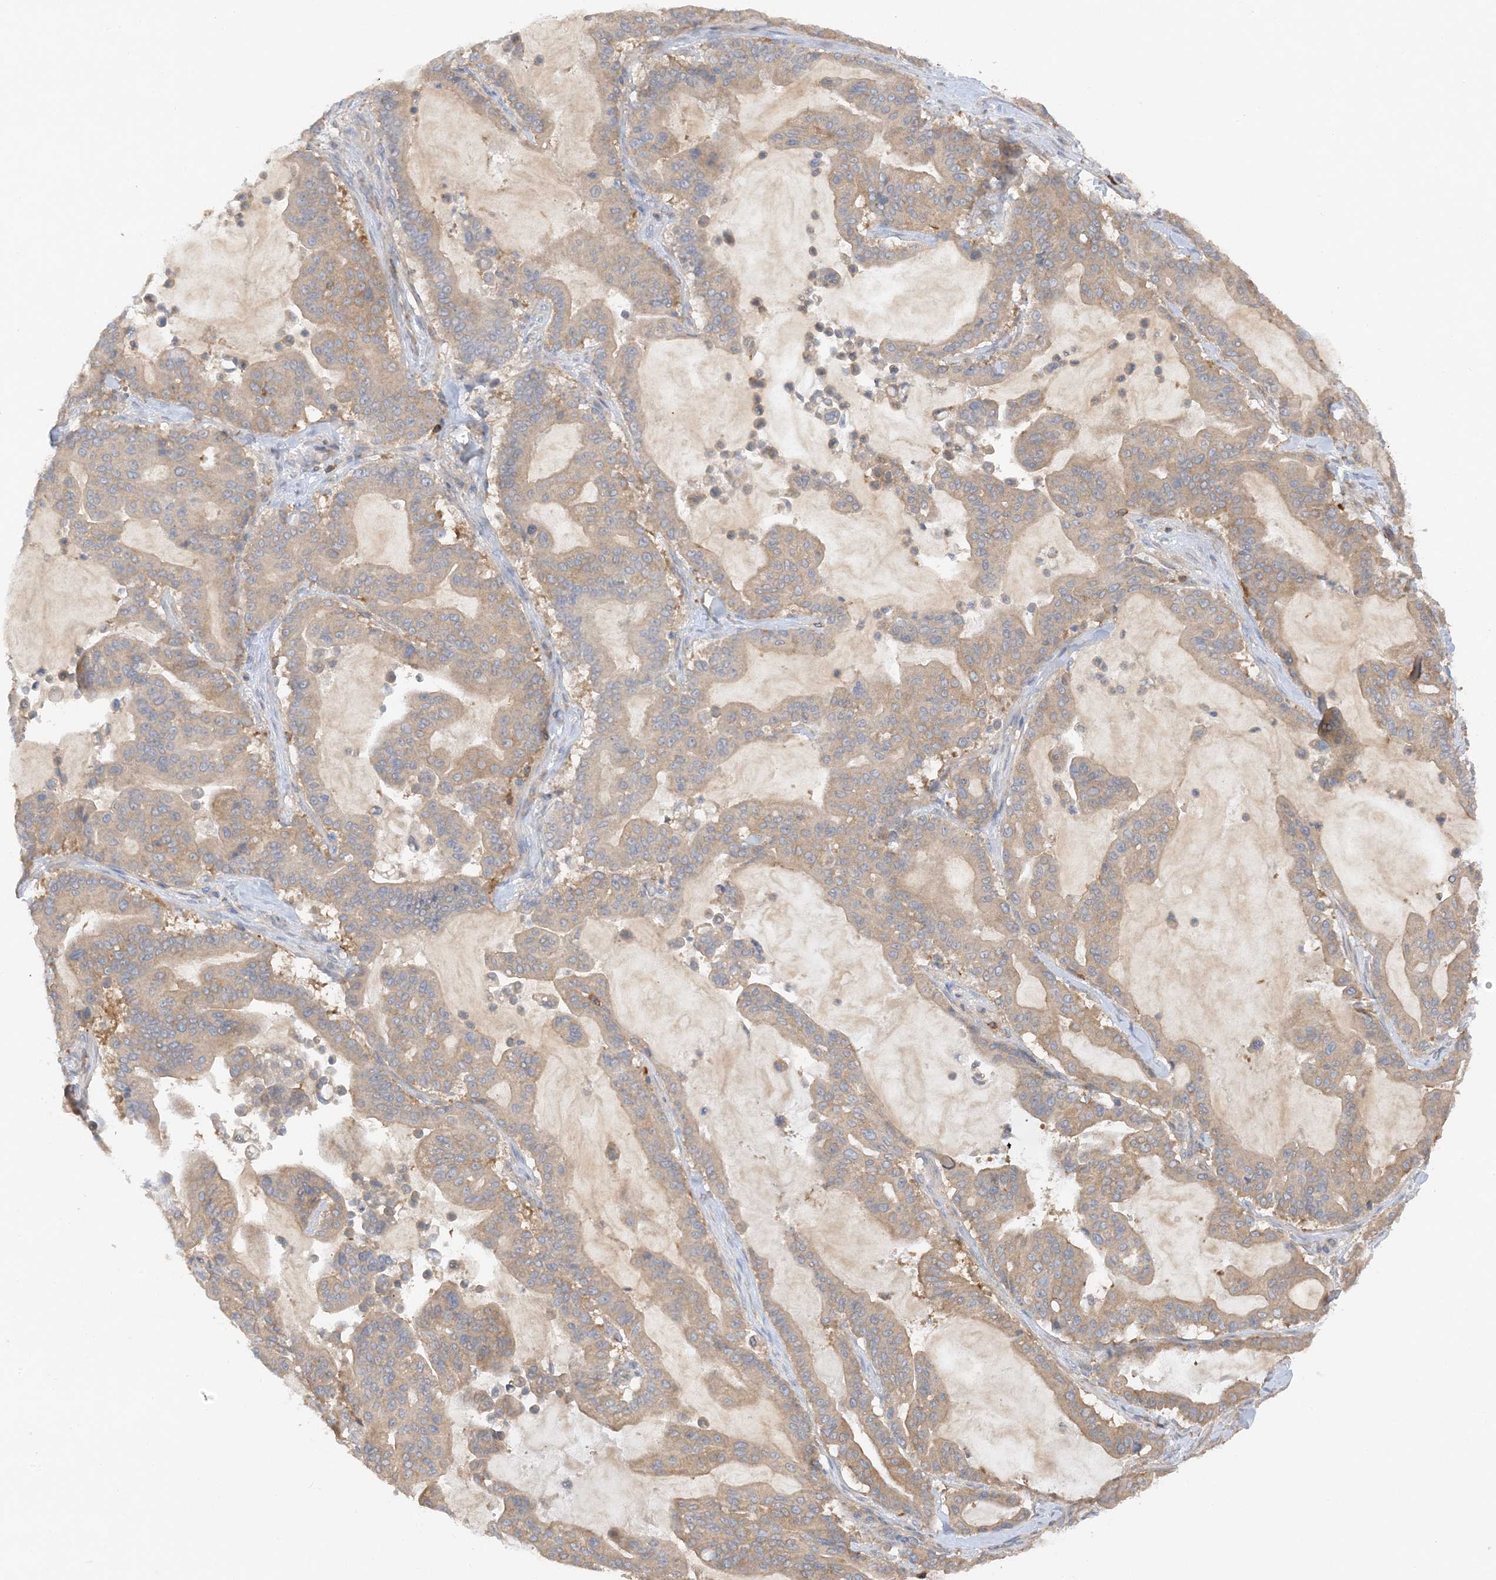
{"staining": {"intensity": "weak", "quantity": "25%-75%", "location": "cytoplasmic/membranous"}, "tissue": "pancreatic cancer", "cell_type": "Tumor cells", "image_type": "cancer", "snomed": [{"axis": "morphology", "description": "Adenocarcinoma, NOS"}, {"axis": "topography", "description": "Pancreas"}], "caption": "Protein expression analysis of human pancreatic cancer reveals weak cytoplasmic/membranous staining in about 25%-75% of tumor cells.", "gene": "PHACTR2", "patient": {"sex": "male", "age": 63}}